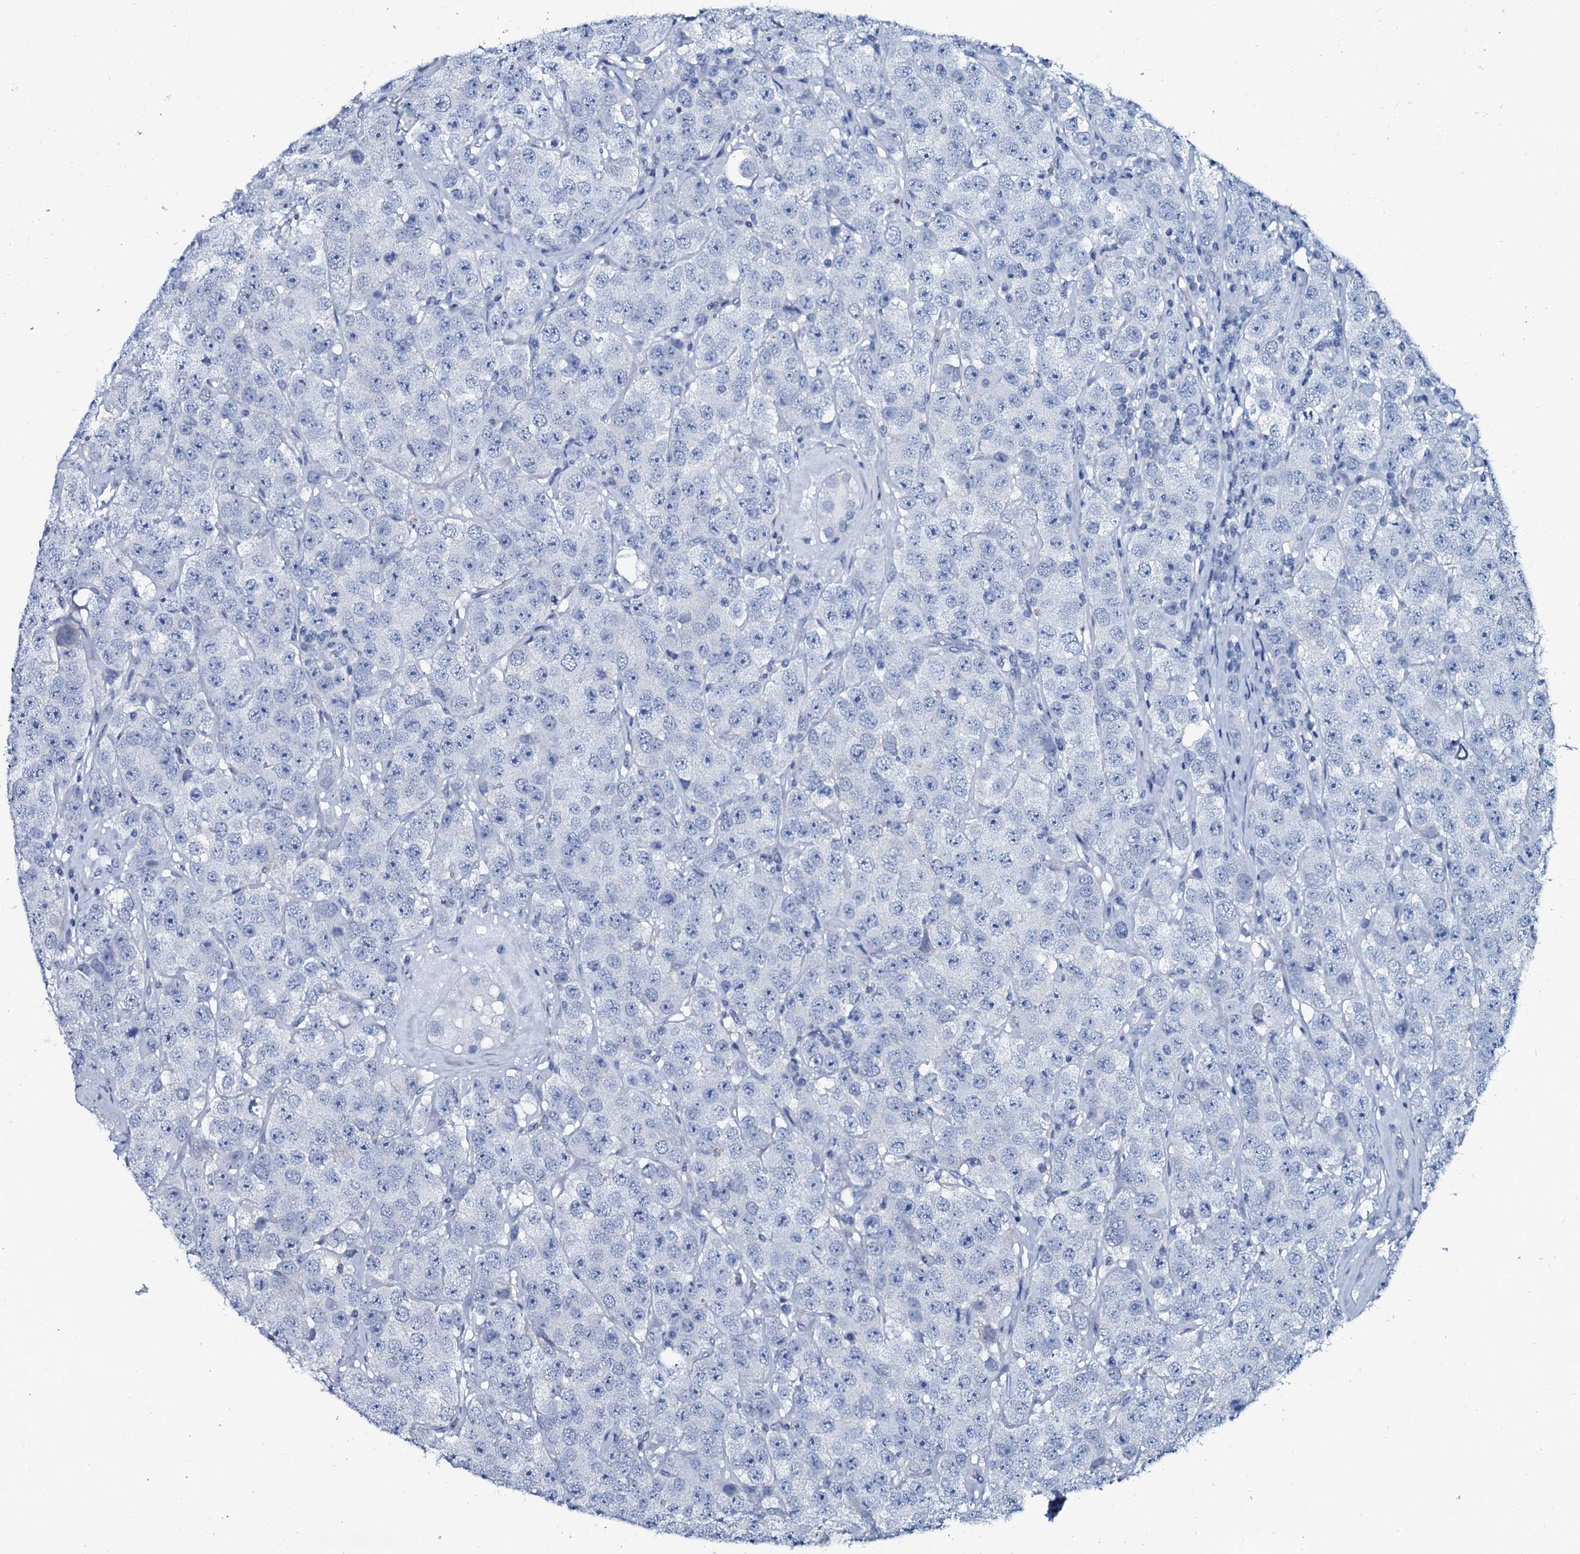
{"staining": {"intensity": "negative", "quantity": "none", "location": "none"}, "tissue": "testis cancer", "cell_type": "Tumor cells", "image_type": "cancer", "snomed": [{"axis": "morphology", "description": "Seminoma, NOS"}, {"axis": "topography", "description": "Testis"}], "caption": "This image is of testis cancer stained with immunohistochemistry (IHC) to label a protein in brown with the nuclei are counter-stained blue. There is no expression in tumor cells.", "gene": "SLC4A7", "patient": {"sex": "male", "age": 28}}